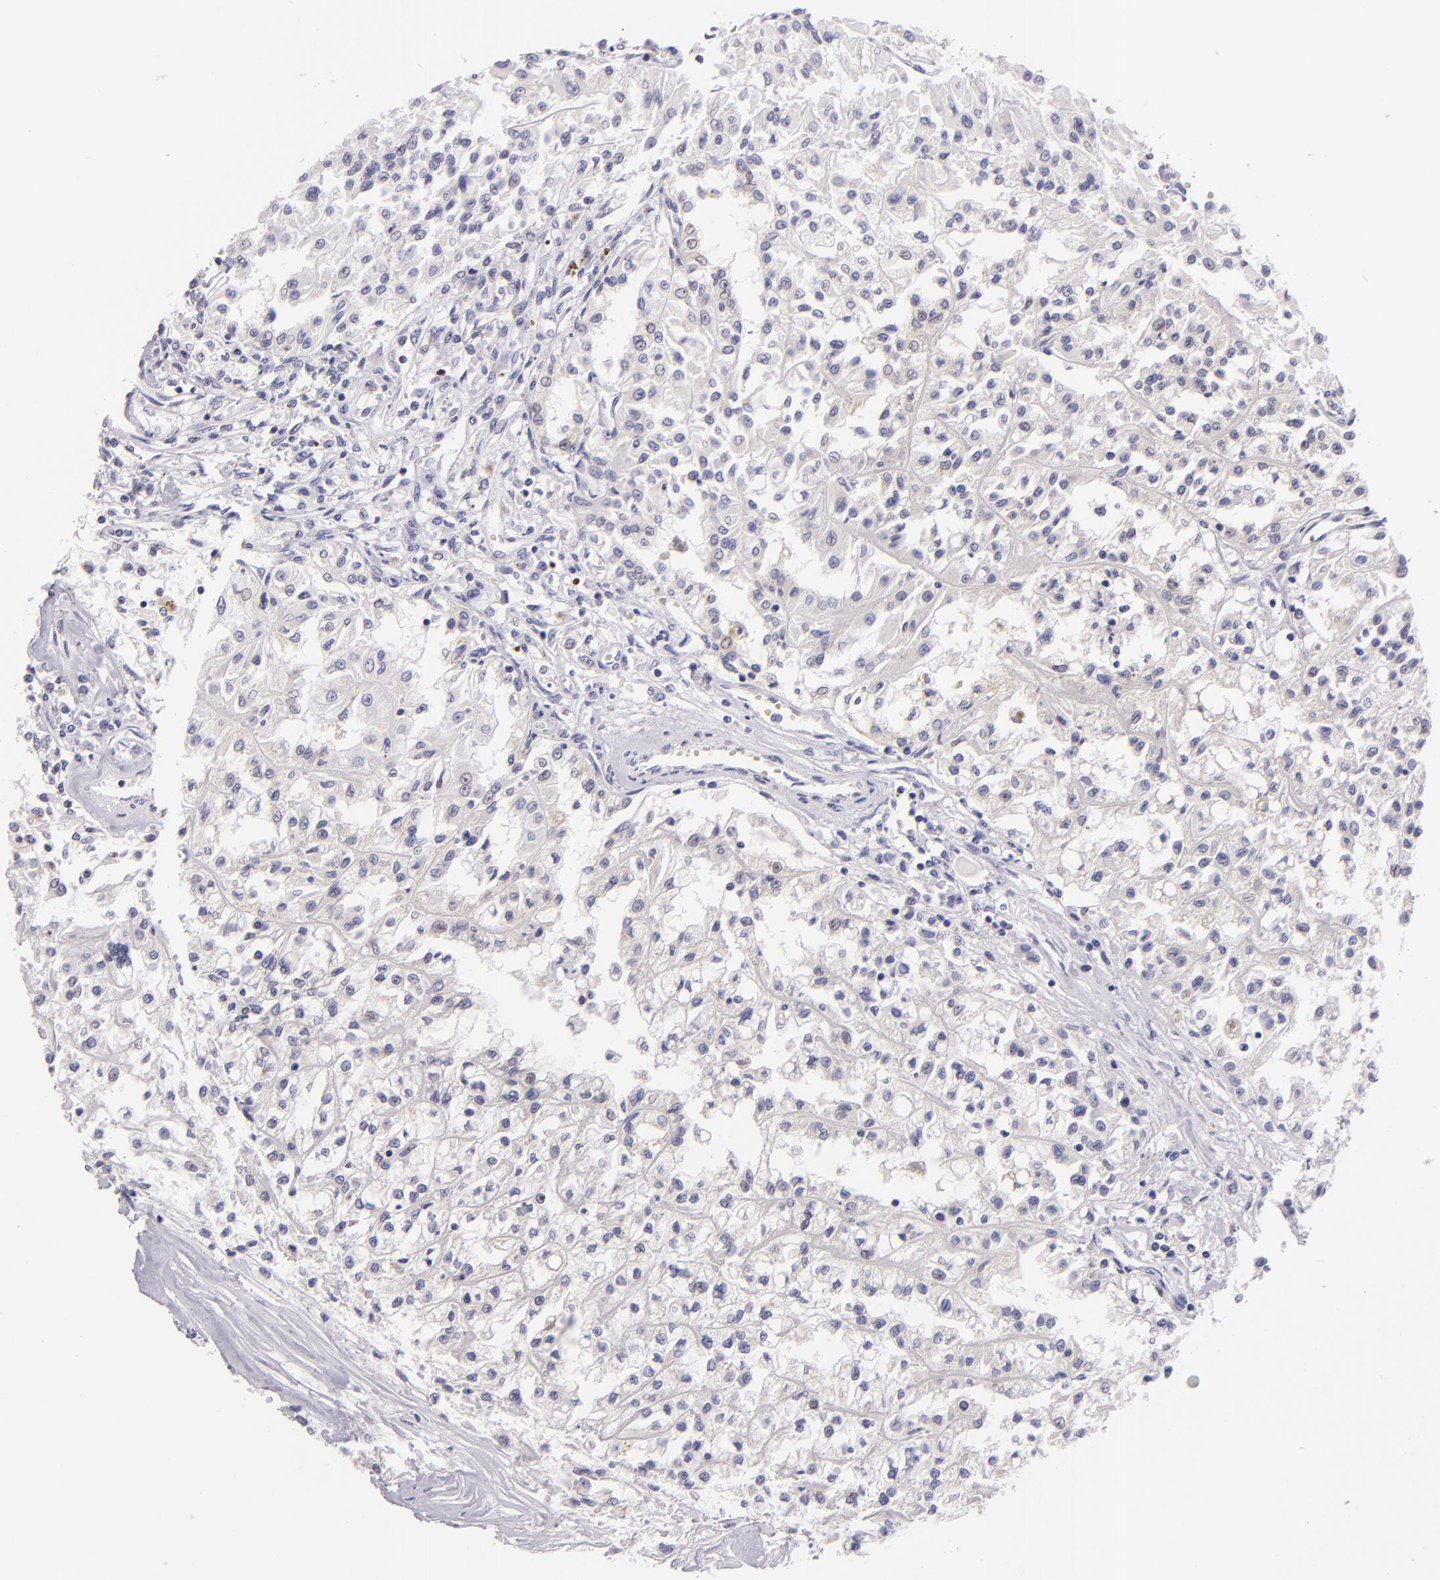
{"staining": {"intensity": "negative", "quantity": "none", "location": "none"}, "tissue": "renal cancer", "cell_type": "Tumor cells", "image_type": "cancer", "snomed": [{"axis": "morphology", "description": "Adenocarcinoma, NOS"}, {"axis": "topography", "description": "Kidney"}], "caption": "Tumor cells are negative for brown protein staining in adenocarcinoma (renal). Nuclei are stained in blue.", "gene": "MUC5AC", "patient": {"sex": "male", "age": 78}}